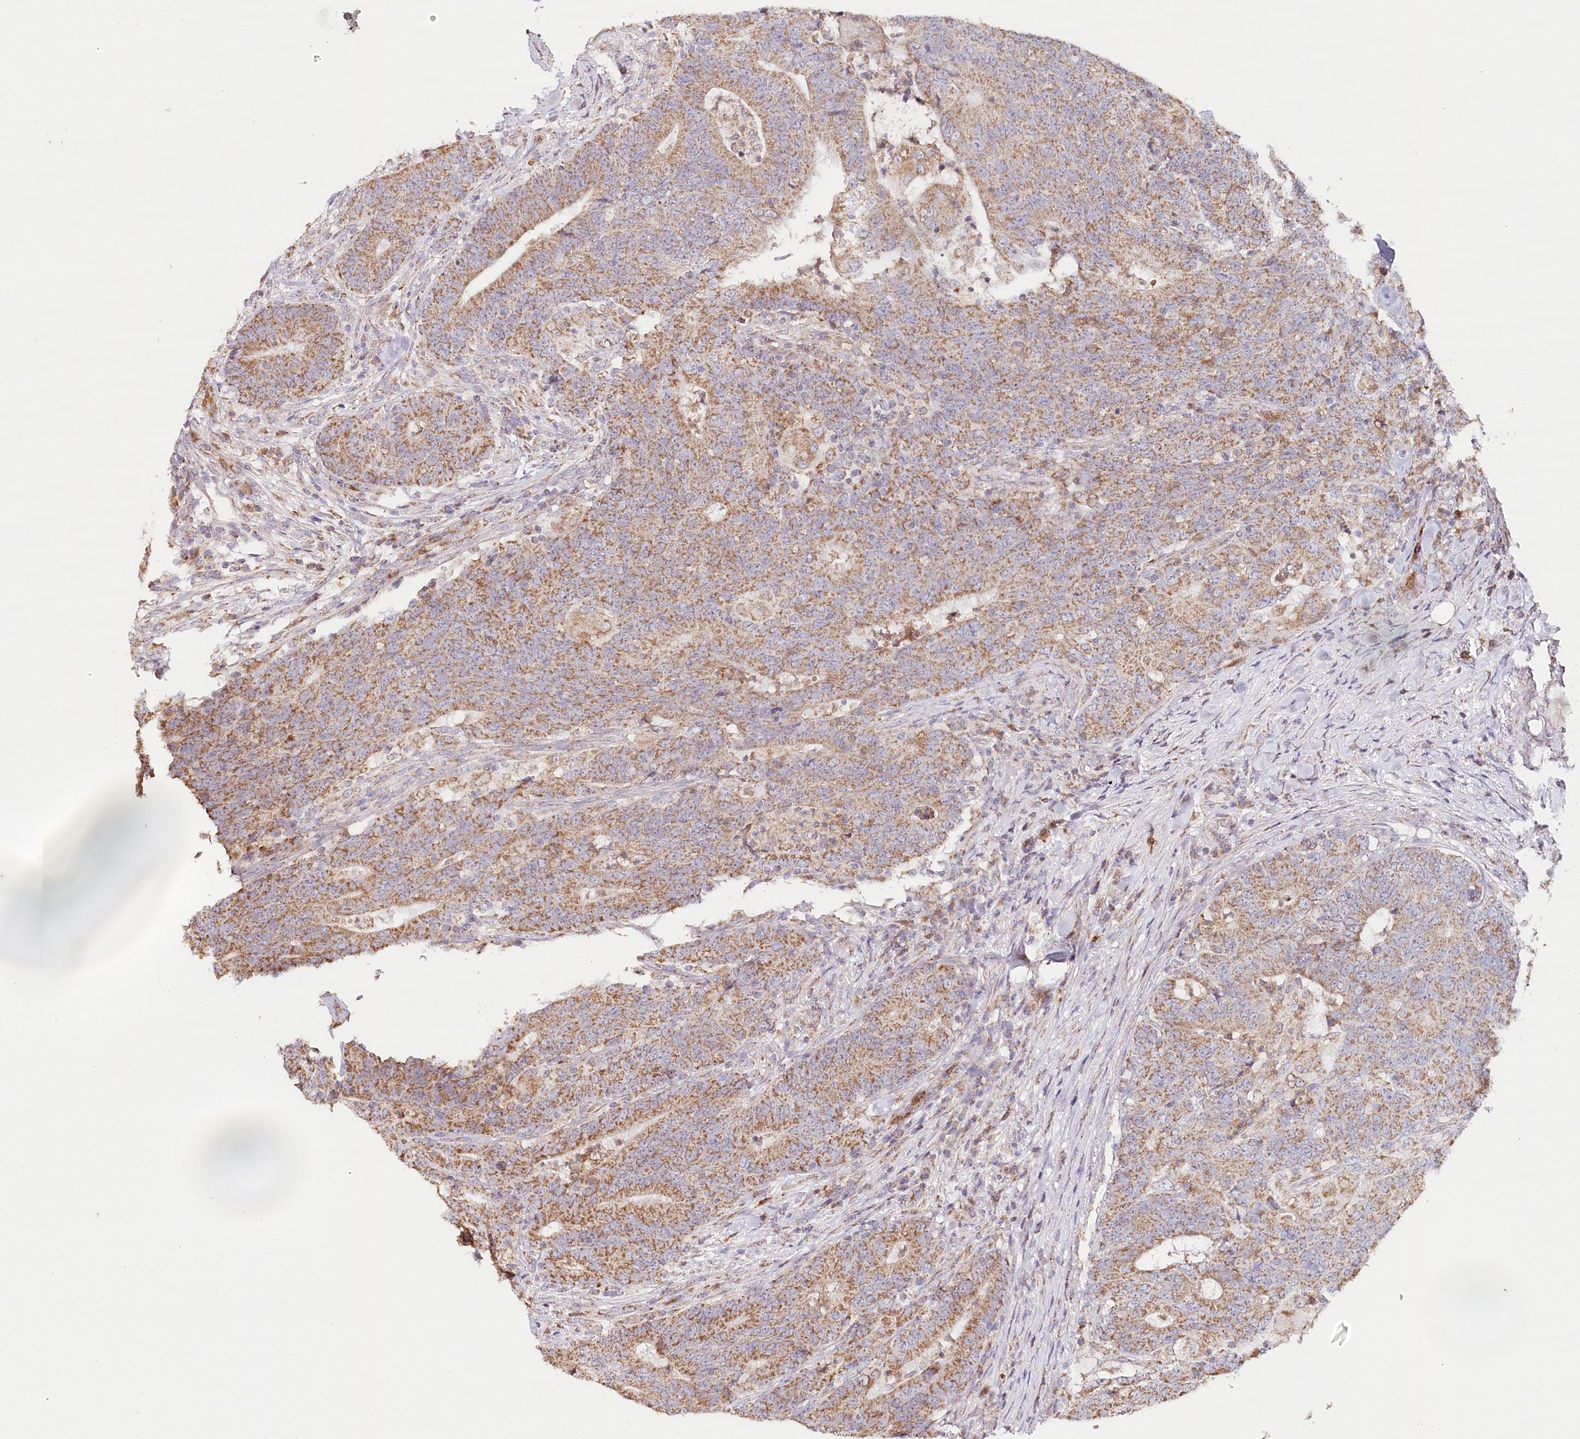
{"staining": {"intensity": "moderate", "quantity": ">75%", "location": "cytoplasmic/membranous"}, "tissue": "colorectal cancer", "cell_type": "Tumor cells", "image_type": "cancer", "snomed": [{"axis": "morphology", "description": "Normal tissue, NOS"}, {"axis": "morphology", "description": "Adenocarcinoma, NOS"}, {"axis": "topography", "description": "Colon"}], "caption": "Immunohistochemical staining of colorectal cancer exhibits medium levels of moderate cytoplasmic/membranous positivity in about >75% of tumor cells. The protein is stained brown, and the nuclei are stained in blue (DAB (3,3'-diaminobenzidine) IHC with brightfield microscopy, high magnification).", "gene": "MMP25", "patient": {"sex": "female", "age": 75}}